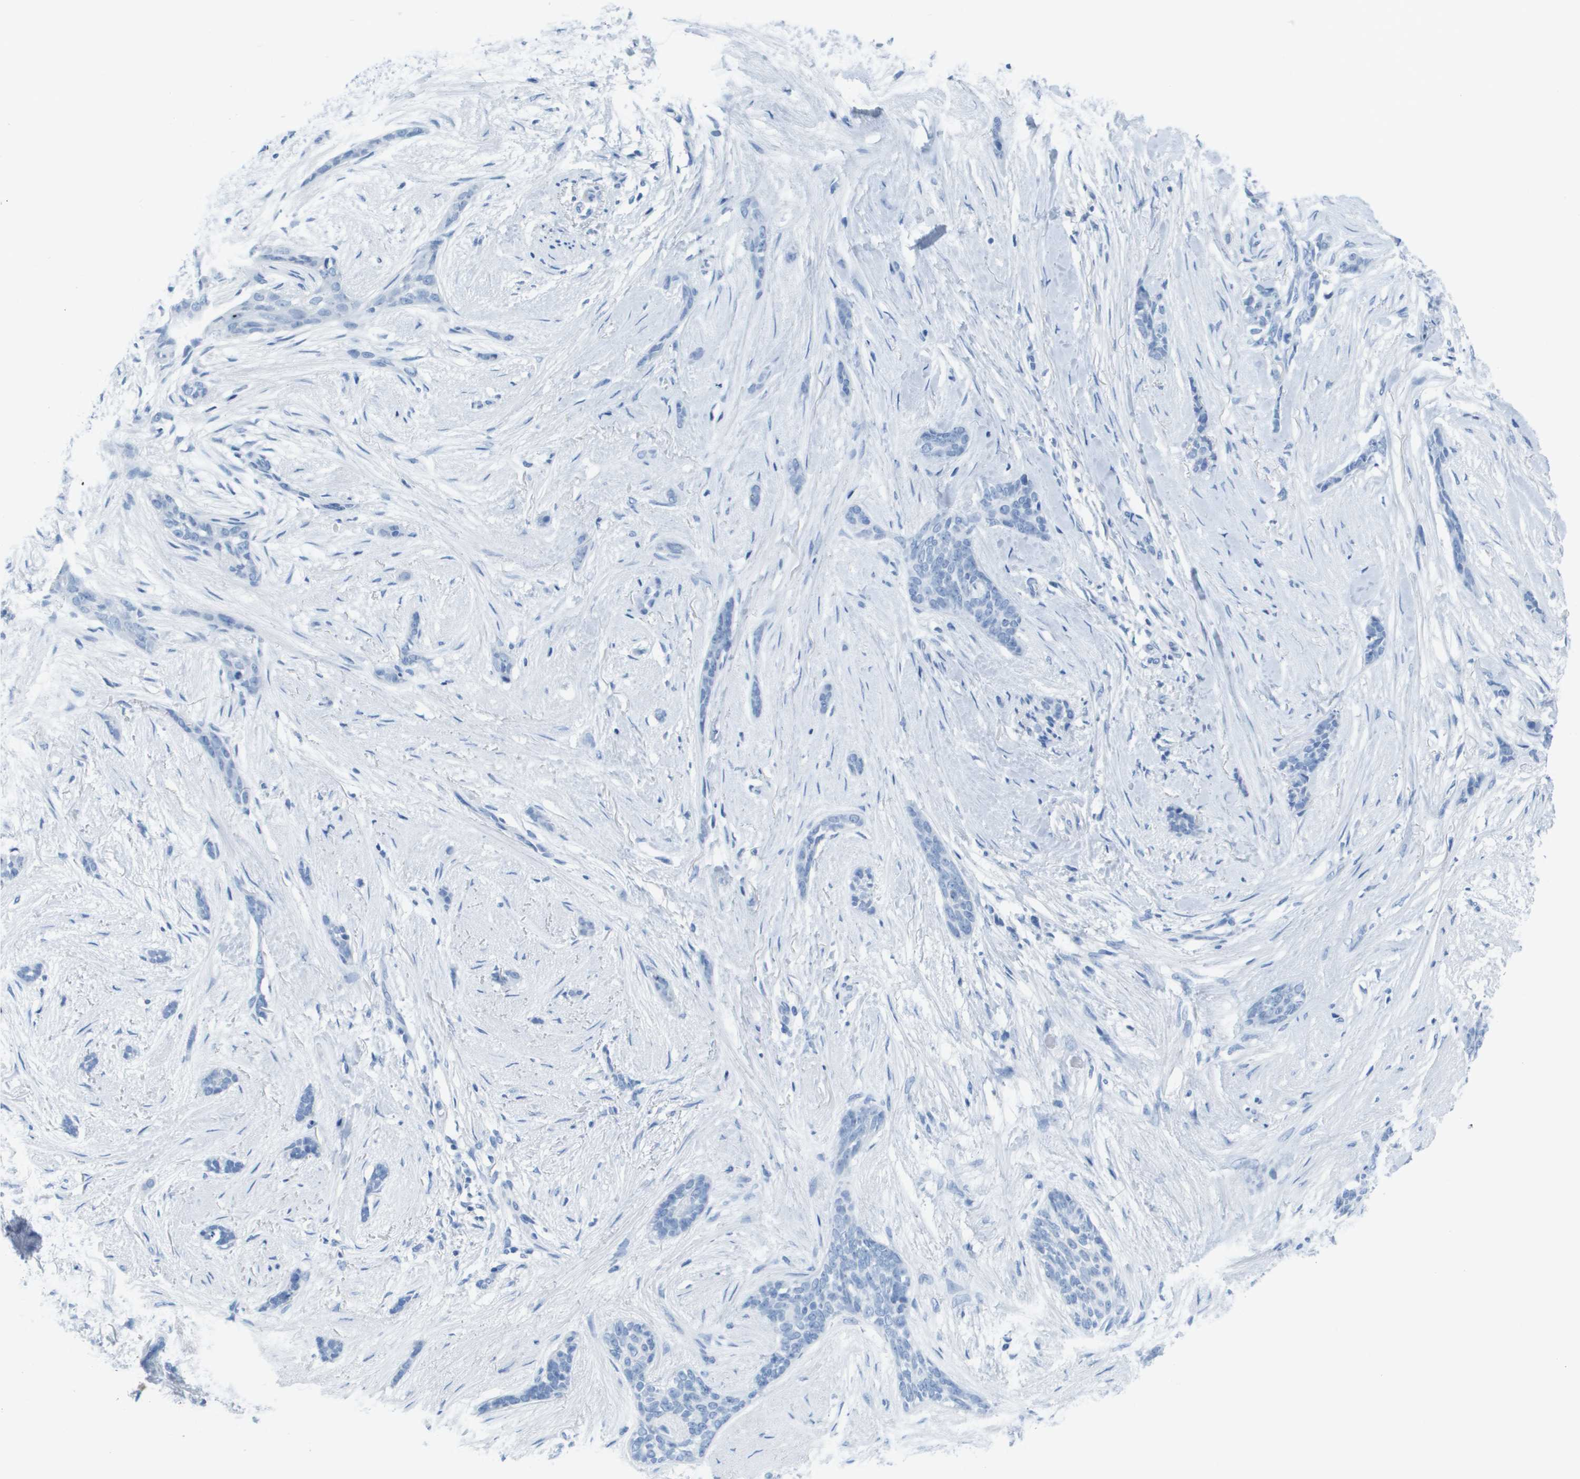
{"staining": {"intensity": "negative", "quantity": "none", "location": "none"}, "tissue": "skin cancer", "cell_type": "Tumor cells", "image_type": "cancer", "snomed": [{"axis": "morphology", "description": "Basal cell carcinoma"}, {"axis": "morphology", "description": "Adnexal tumor, benign"}, {"axis": "topography", "description": "Skin"}], "caption": "There is no significant staining in tumor cells of skin cancer.", "gene": "GPR18", "patient": {"sex": "female", "age": 42}}